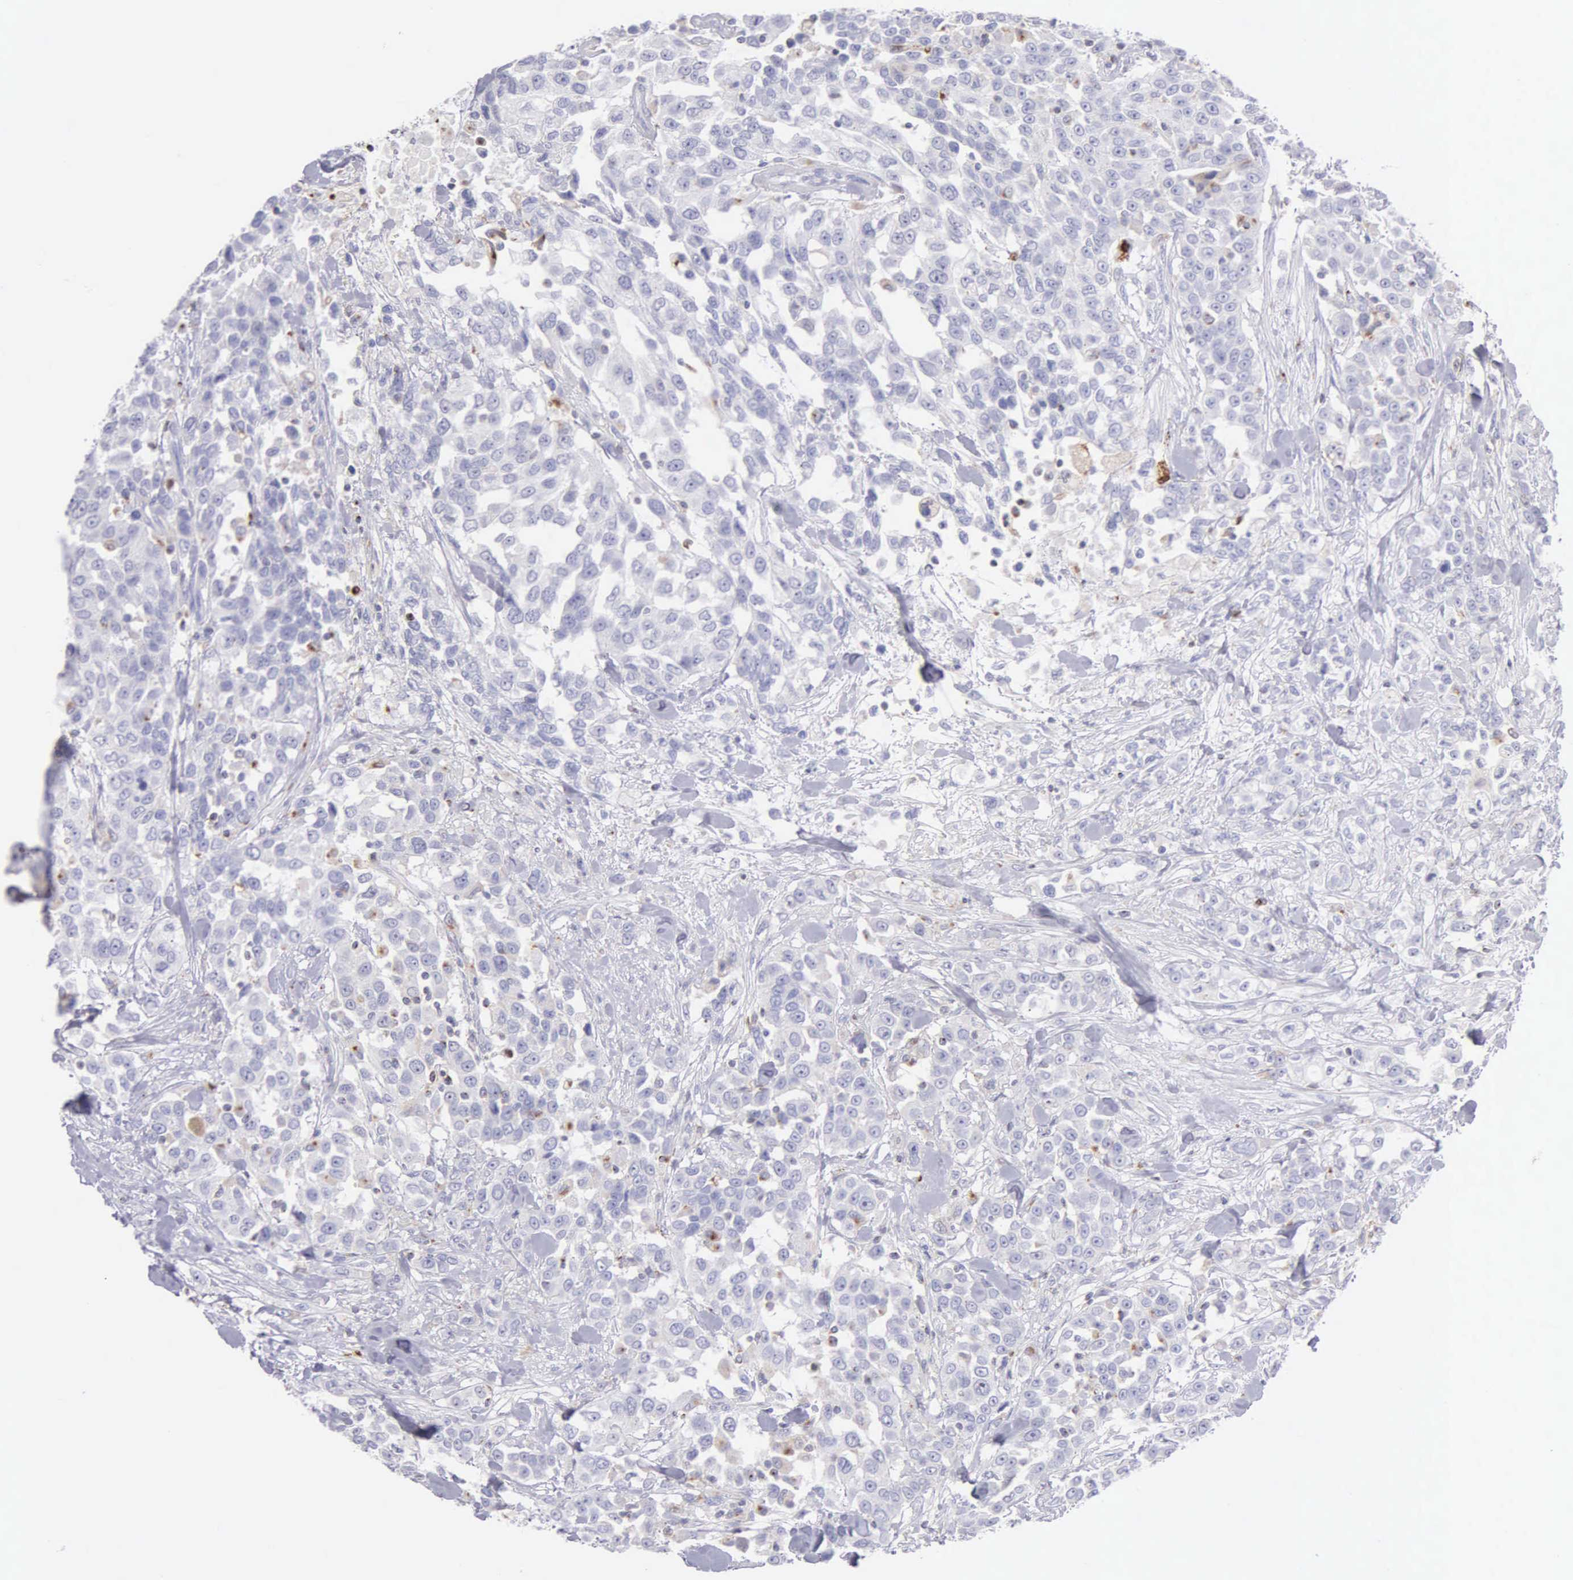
{"staining": {"intensity": "negative", "quantity": "none", "location": "none"}, "tissue": "urothelial cancer", "cell_type": "Tumor cells", "image_type": "cancer", "snomed": [{"axis": "morphology", "description": "Urothelial carcinoma, High grade"}, {"axis": "topography", "description": "Urinary bladder"}], "caption": "Photomicrograph shows no significant protein positivity in tumor cells of urothelial cancer.", "gene": "SRGN", "patient": {"sex": "female", "age": 80}}